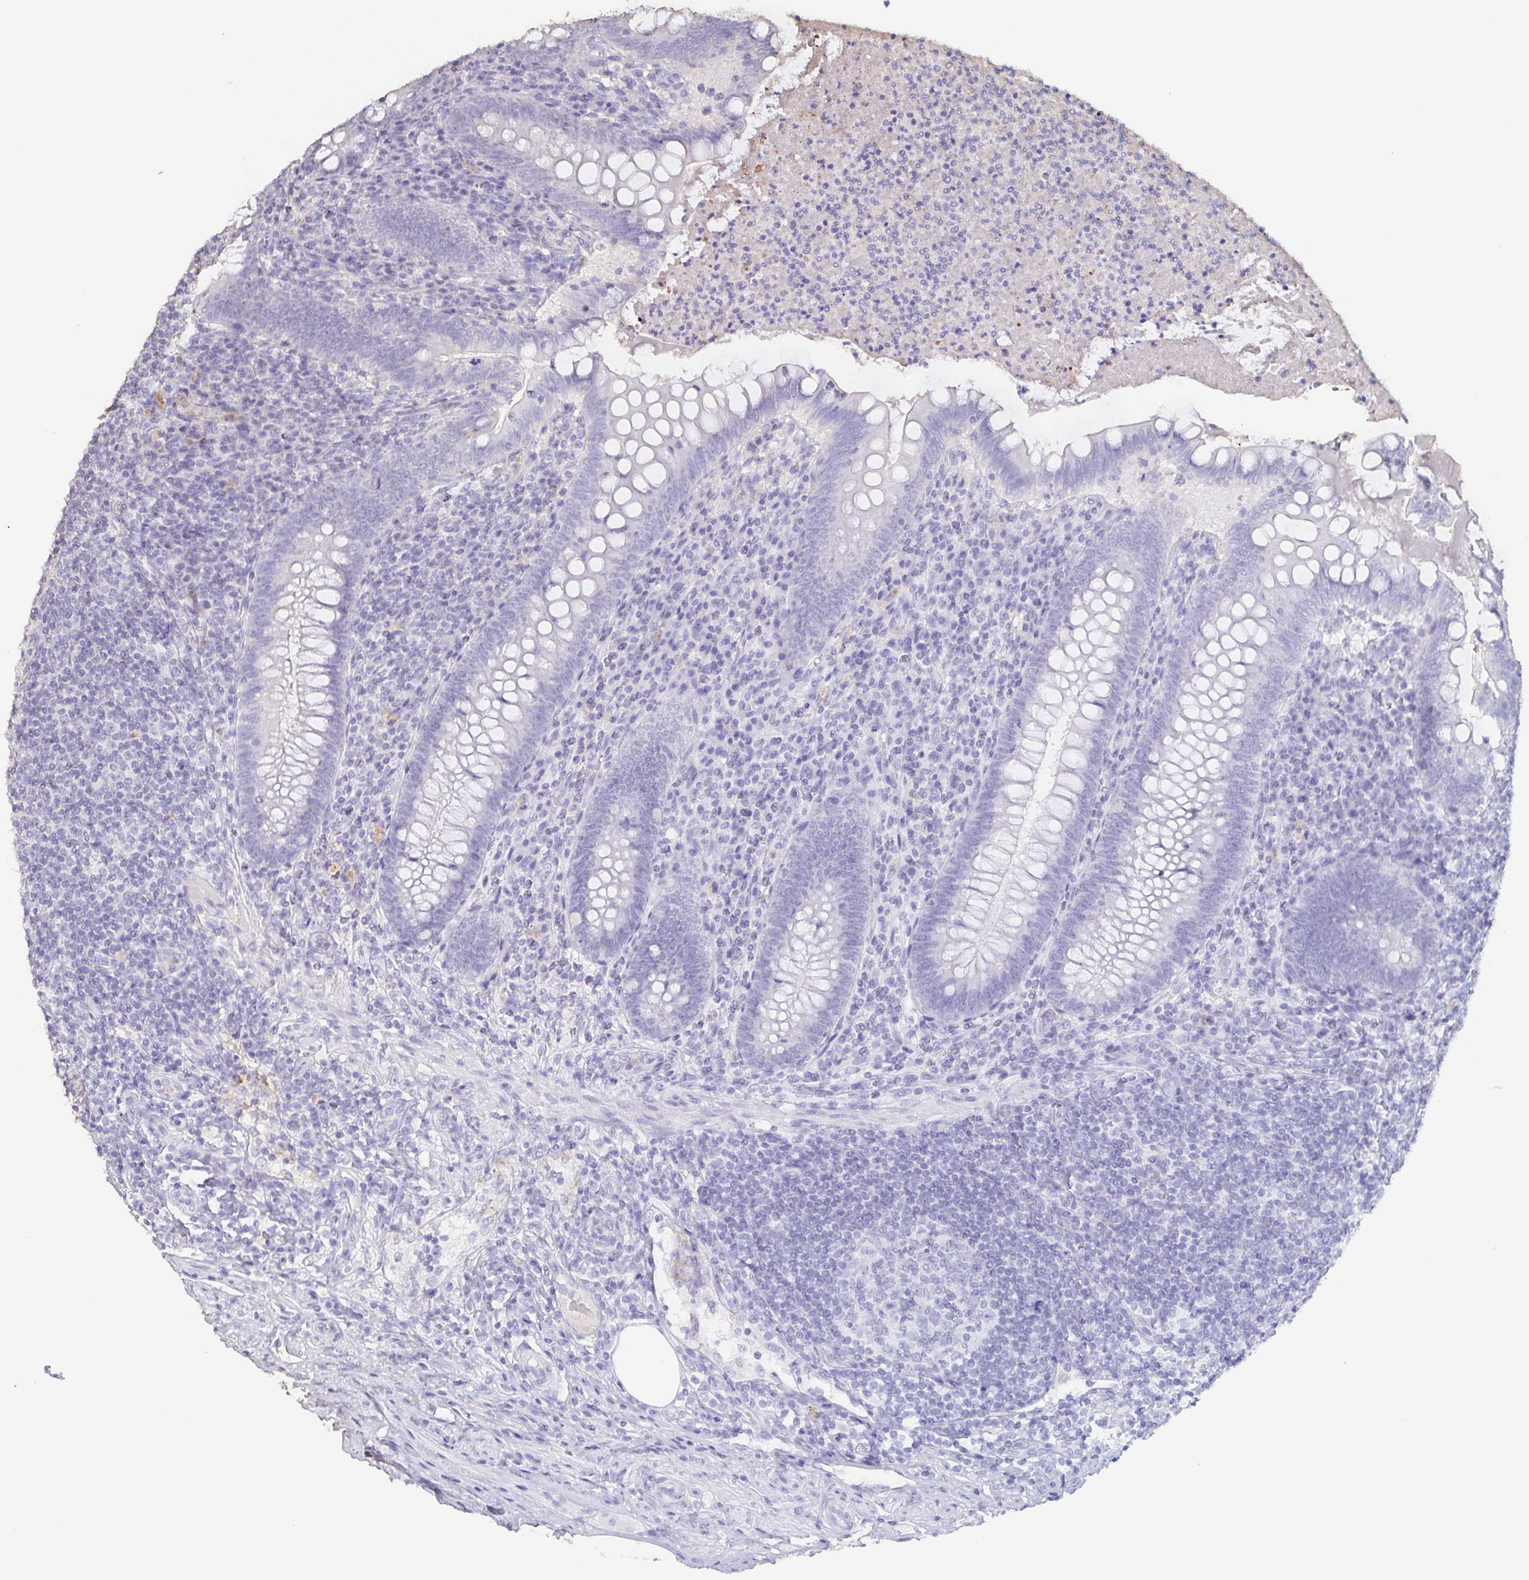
{"staining": {"intensity": "negative", "quantity": "none", "location": "none"}, "tissue": "appendix", "cell_type": "Glandular cells", "image_type": "normal", "snomed": [{"axis": "morphology", "description": "Normal tissue, NOS"}, {"axis": "topography", "description": "Appendix"}], "caption": "This is an immunohistochemistry image of unremarkable appendix. There is no staining in glandular cells.", "gene": "BPIFA2", "patient": {"sex": "male", "age": 47}}